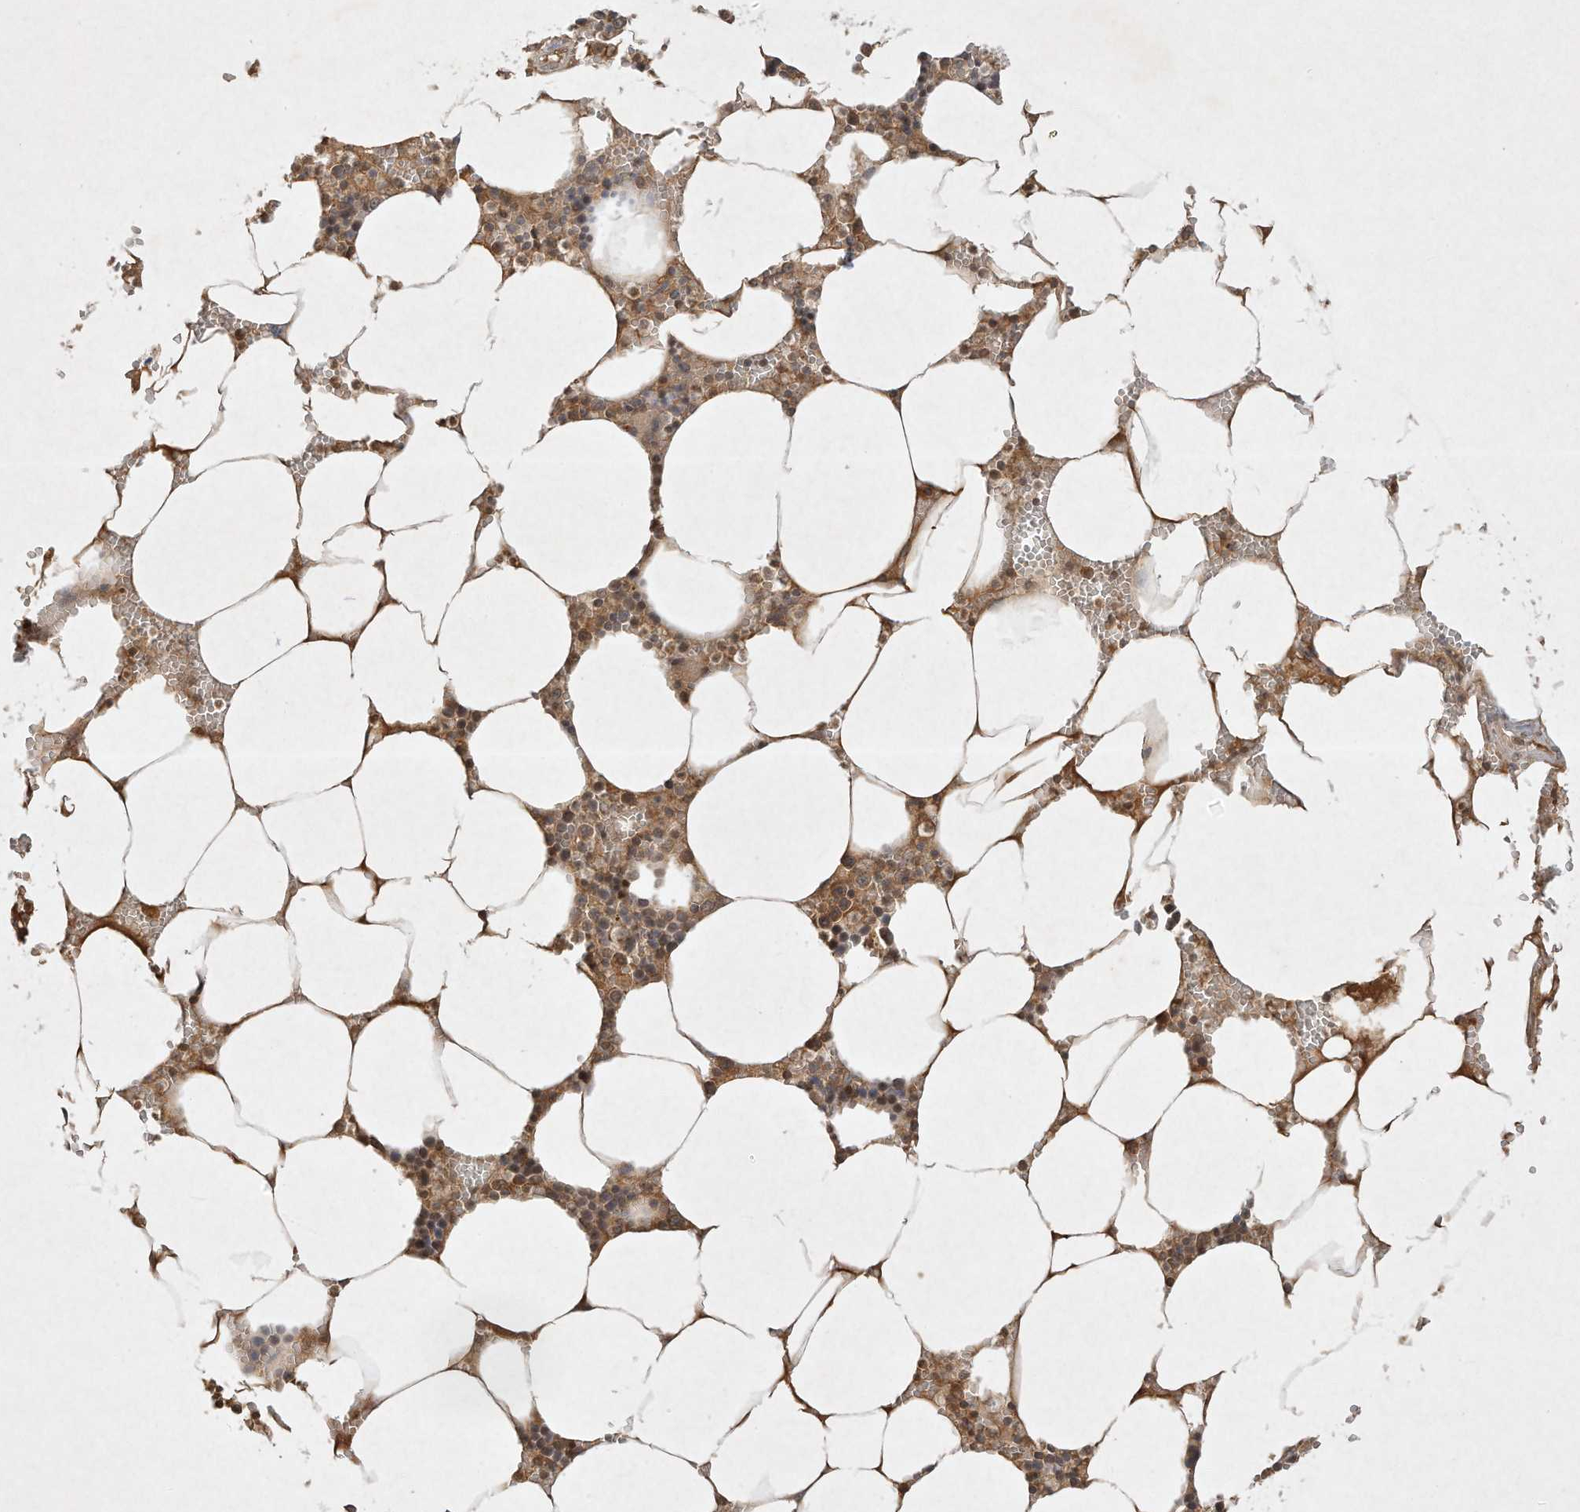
{"staining": {"intensity": "moderate", "quantity": "<25%", "location": "cytoplasmic/membranous"}, "tissue": "bone marrow", "cell_type": "Hematopoietic cells", "image_type": "normal", "snomed": [{"axis": "morphology", "description": "Normal tissue, NOS"}, {"axis": "topography", "description": "Bone marrow"}], "caption": "Benign bone marrow reveals moderate cytoplasmic/membranous positivity in about <25% of hematopoietic cells.", "gene": "BTRC", "patient": {"sex": "male", "age": 70}}